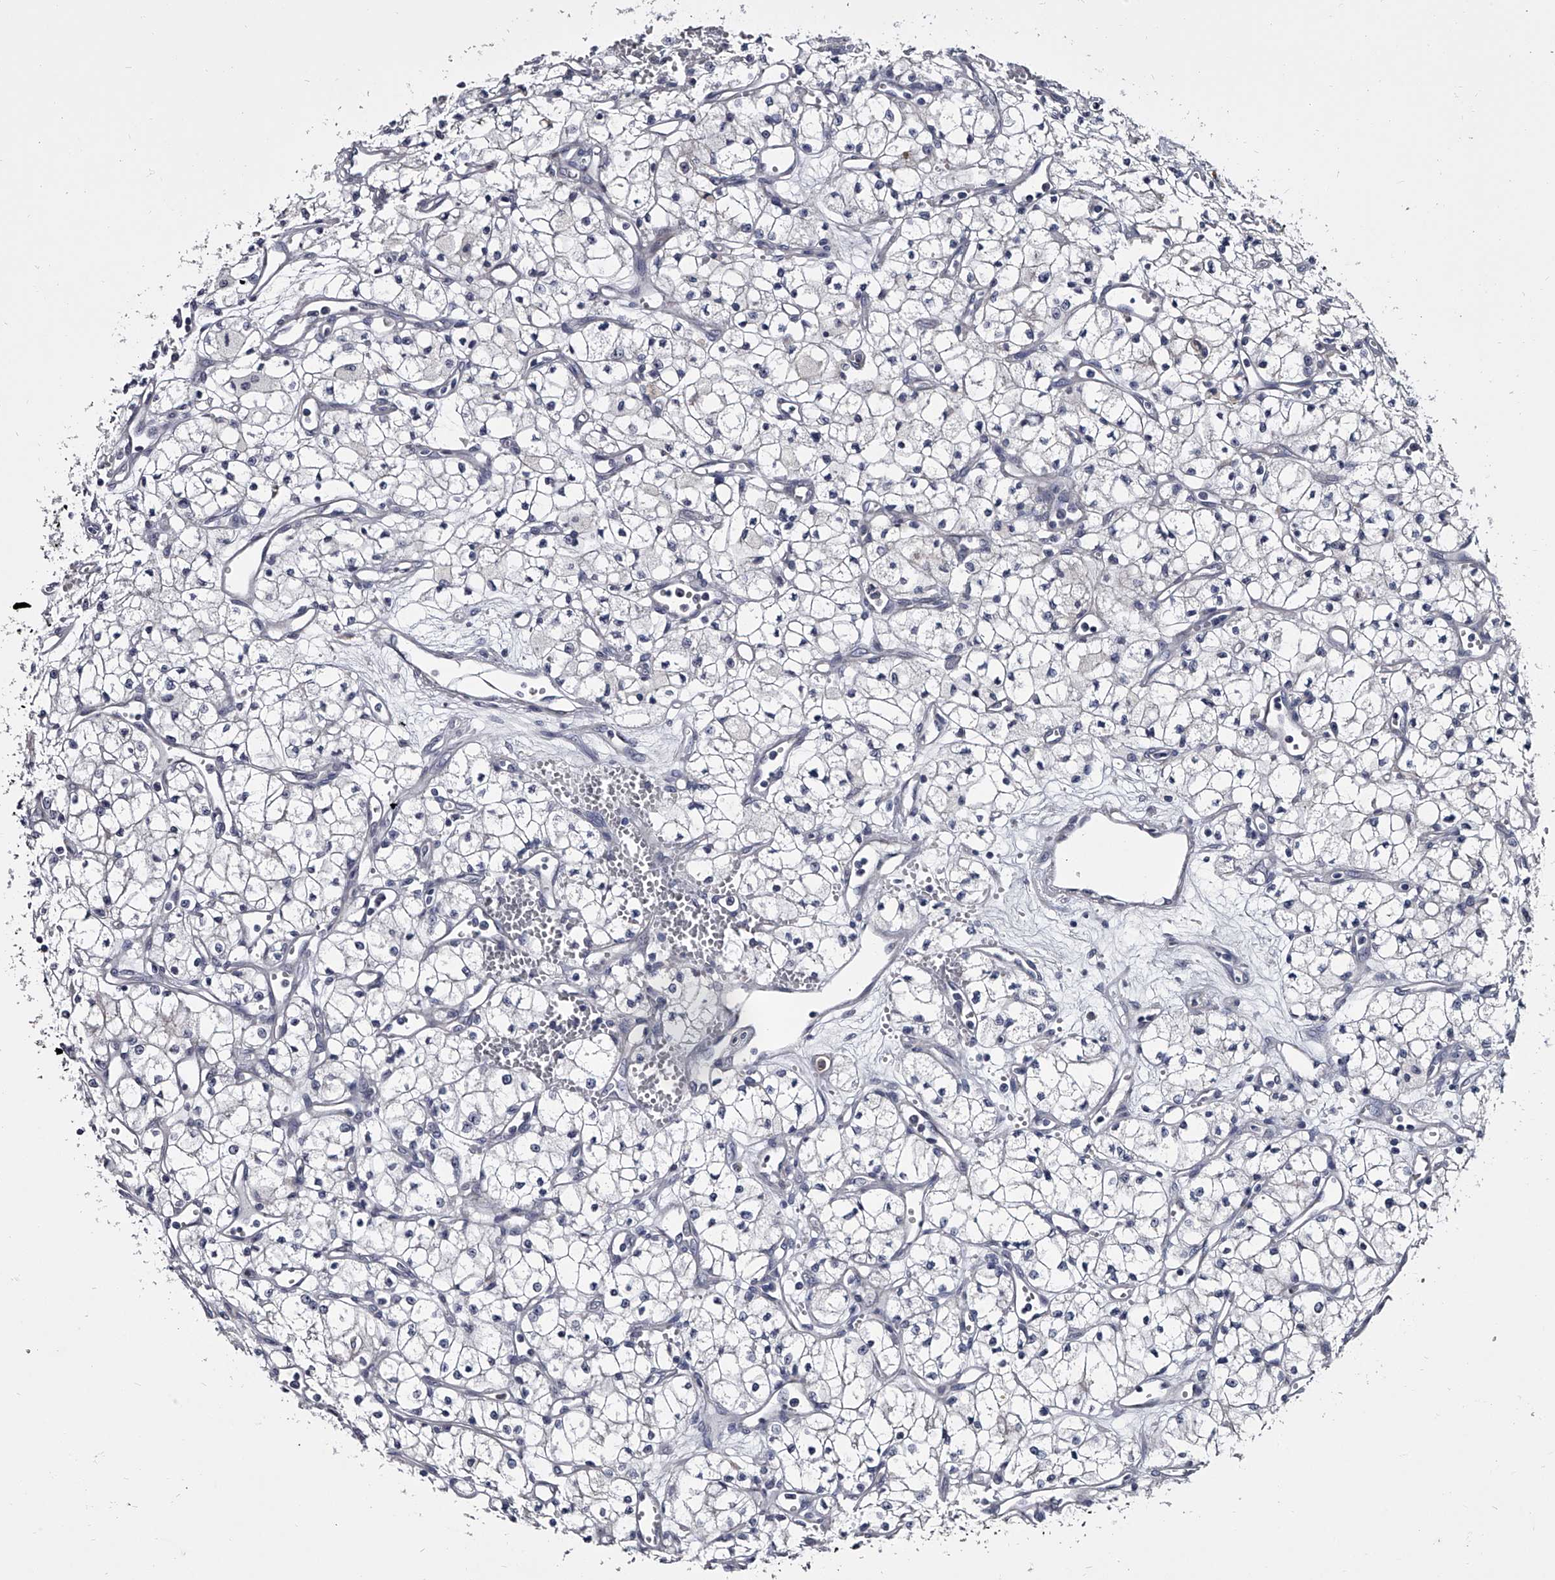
{"staining": {"intensity": "negative", "quantity": "none", "location": "none"}, "tissue": "renal cancer", "cell_type": "Tumor cells", "image_type": "cancer", "snomed": [{"axis": "morphology", "description": "Adenocarcinoma, NOS"}, {"axis": "topography", "description": "Kidney"}], "caption": "The photomicrograph demonstrates no significant staining in tumor cells of renal cancer.", "gene": "GAPVD1", "patient": {"sex": "male", "age": 59}}